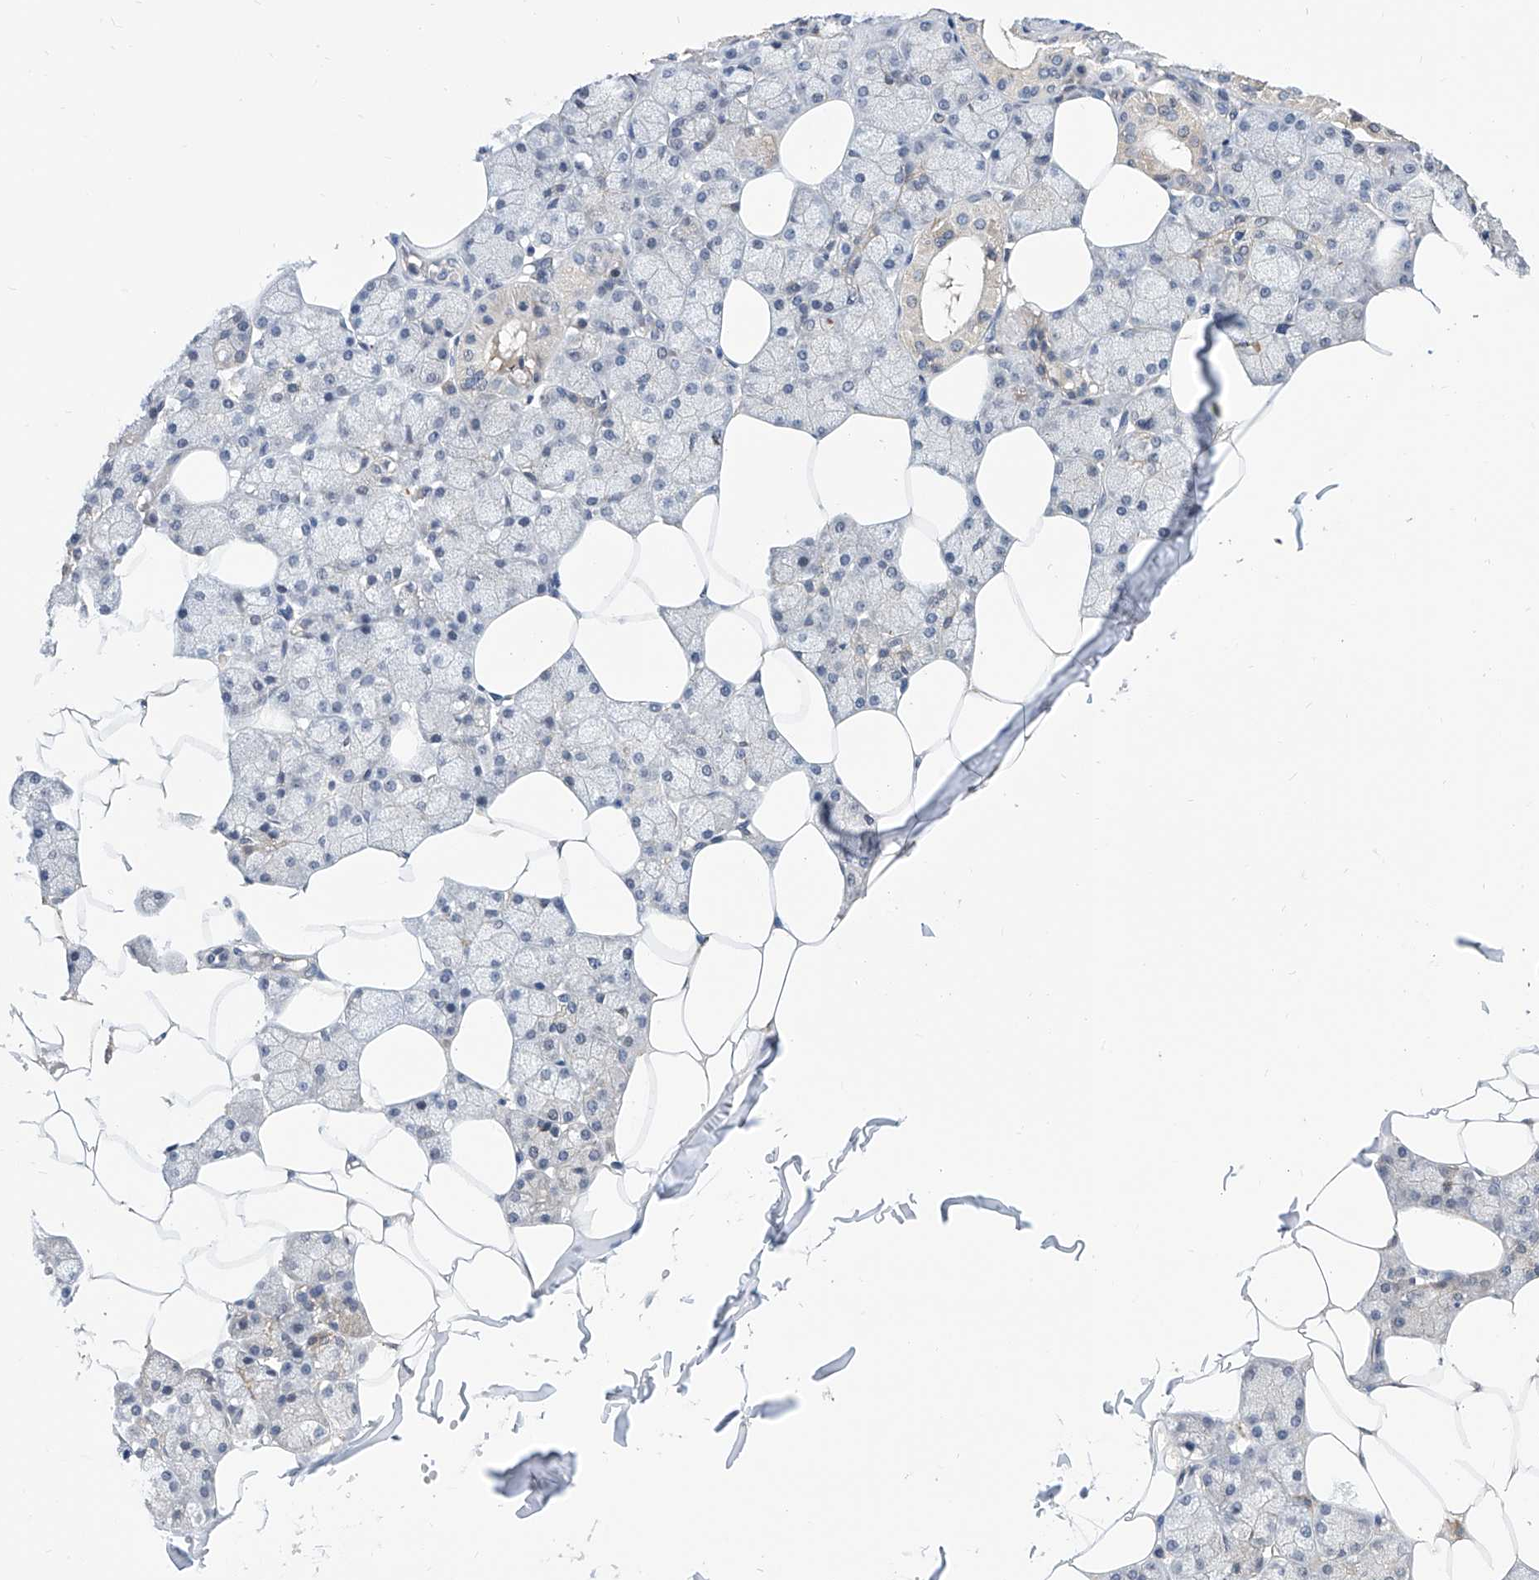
{"staining": {"intensity": "weak", "quantity": "<25%", "location": "cytoplasmic/membranous"}, "tissue": "salivary gland", "cell_type": "Glandular cells", "image_type": "normal", "snomed": [{"axis": "morphology", "description": "Normal tissue, NOS"}, {"axis": "topography", "description": "Salivary gland"}], "caption": "A photomicrograph of salivary gland stained for a protein demonstrates no brown staining in glandular cells.", "gene": "MAGEE2", "patient": {"sex": "male", "age": 62}}